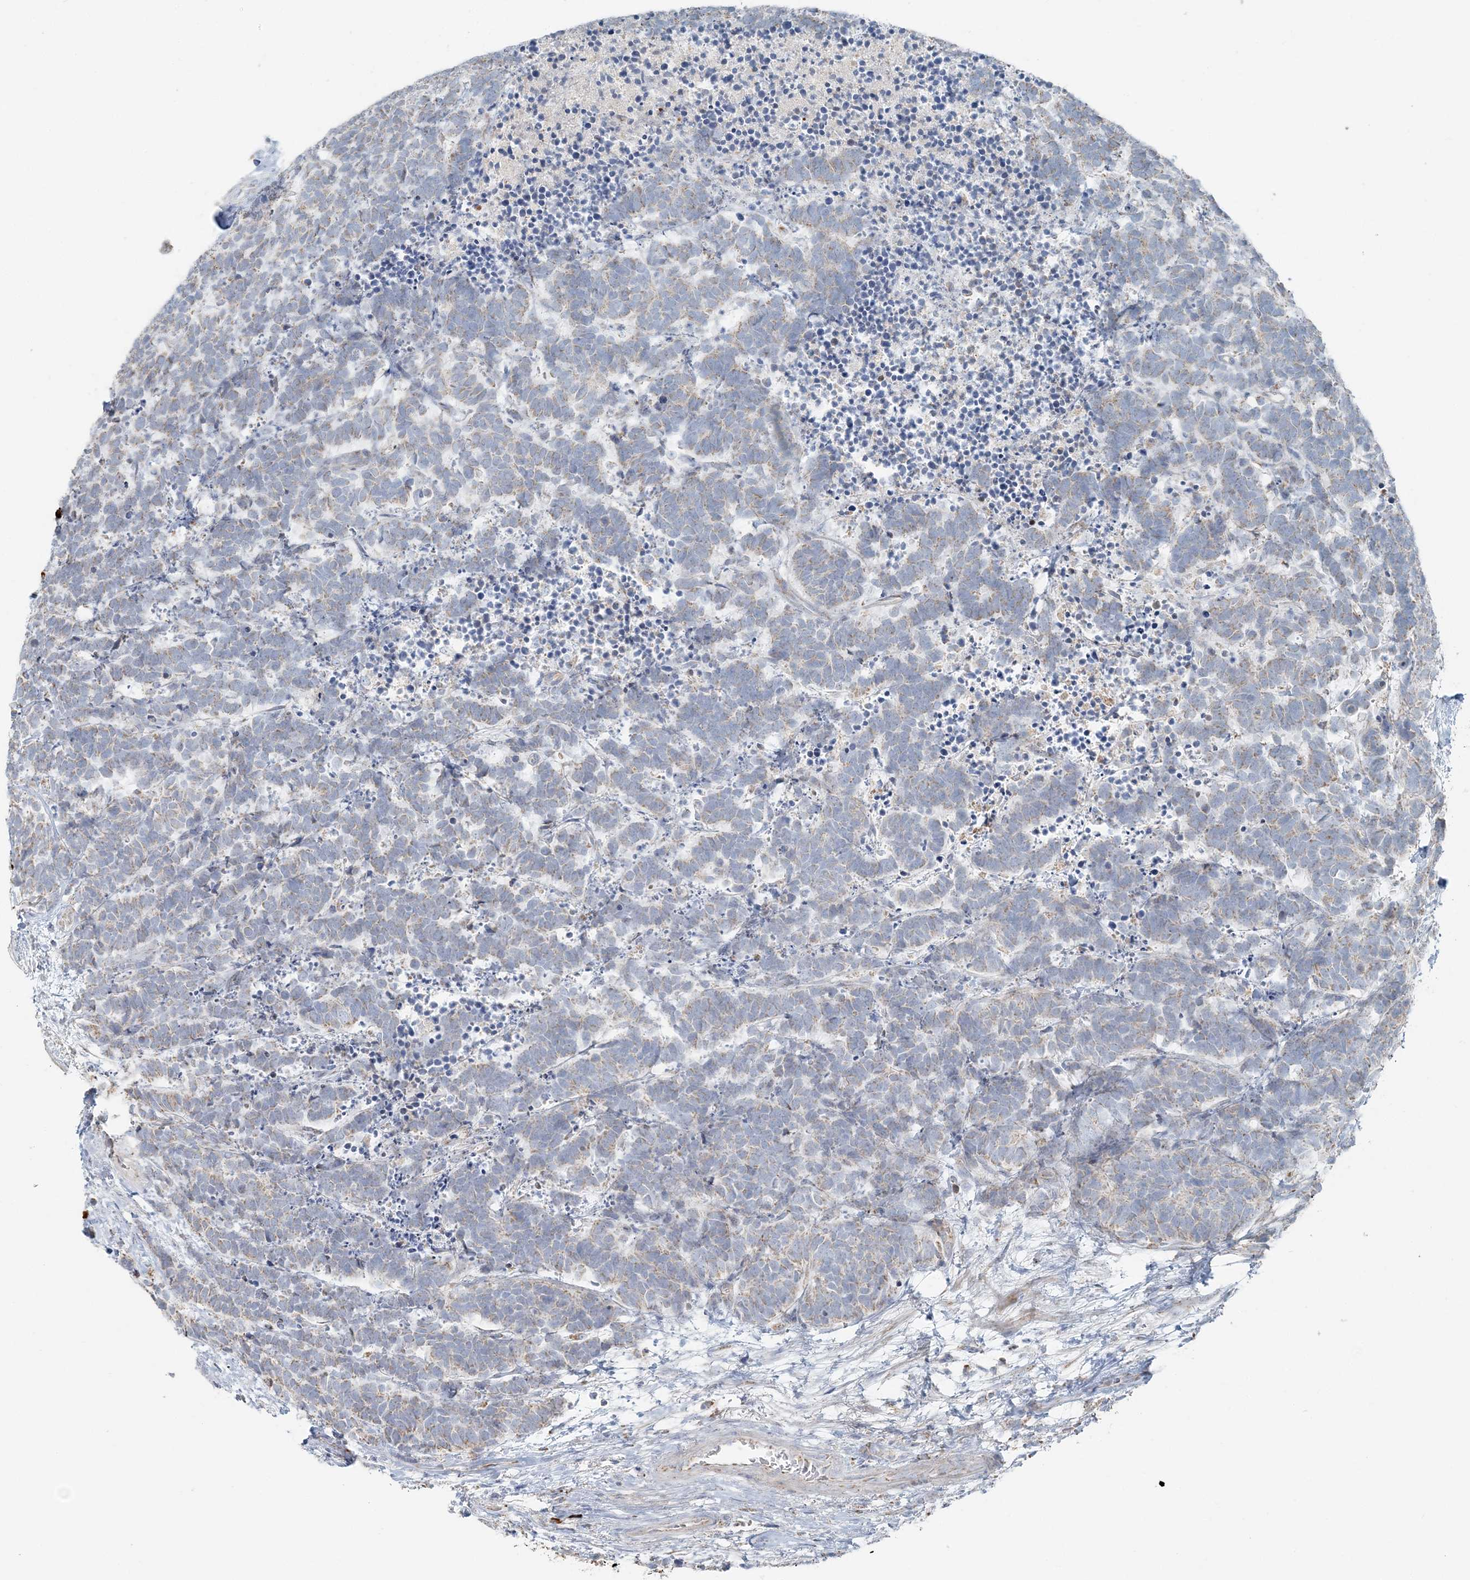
{"staining": {"intensity": "weak", "quantity": "25%-75%", "location": "cytoplasmic/membranous"}, "tissue": "carcinoid", "cell_type": "Tumor cells", "image_type": "cancer", "snomed": [{"axis": "morphology", "description": "Carcinoma, NOS"}, {"axis": "morphology", "description": "Carcinoid, malignant, NOS"}, {"axis": "topography", "description": "Urinary bladder"}], "caption": "Tumor cells demonstrate low levels of weak cytoplasmic/membranous staining in approximately 25%-75% of cells in carcinoid.", "gene": "SLC22A16", "patient": {"sex": "male", "age": 57}}